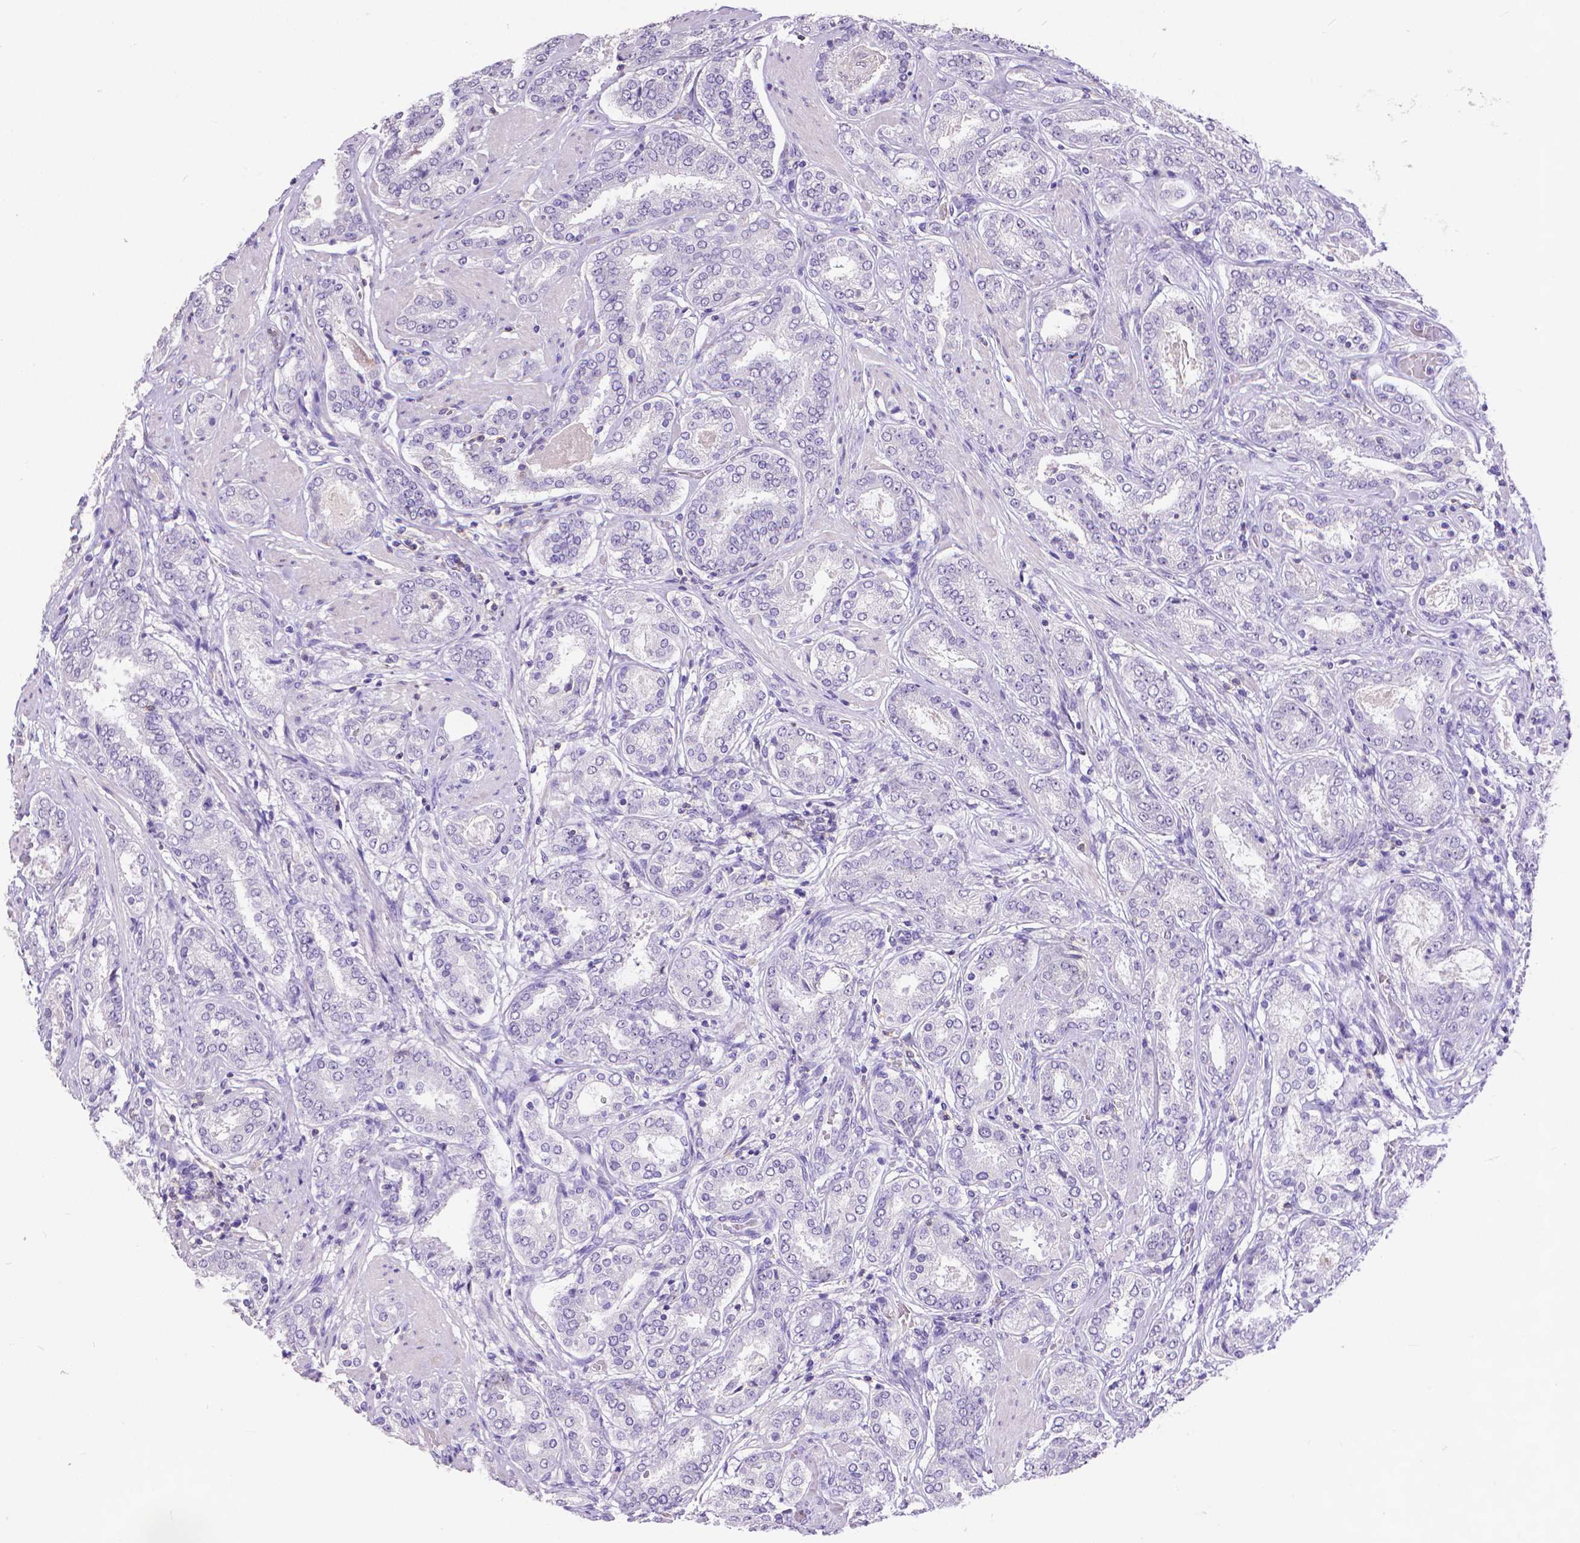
{"staining": {"intensity": "negative", "quantity": "none", "location": "none"}, "tissue": "prostate cancer", "cell_type": "Tumor cells", "image_type": "cancer", "snomed": [{"axis": "morphology", "description": "Adenocarcinoma, High grade"}, {"axis": "topography", "description": "Prostate"}], "caption": "This histopathology image is of prostate cancer stained with IHC to label a protein in brown with the nuclei are counter-stained blue. There is no staining in tumor cells. Brightfield microscopy of IHC stained with DAB (brown) and hematoxylin (blue), captured at high magnification.", "gene": "CD4", "patient": {"sex": "male", "age": 63}}